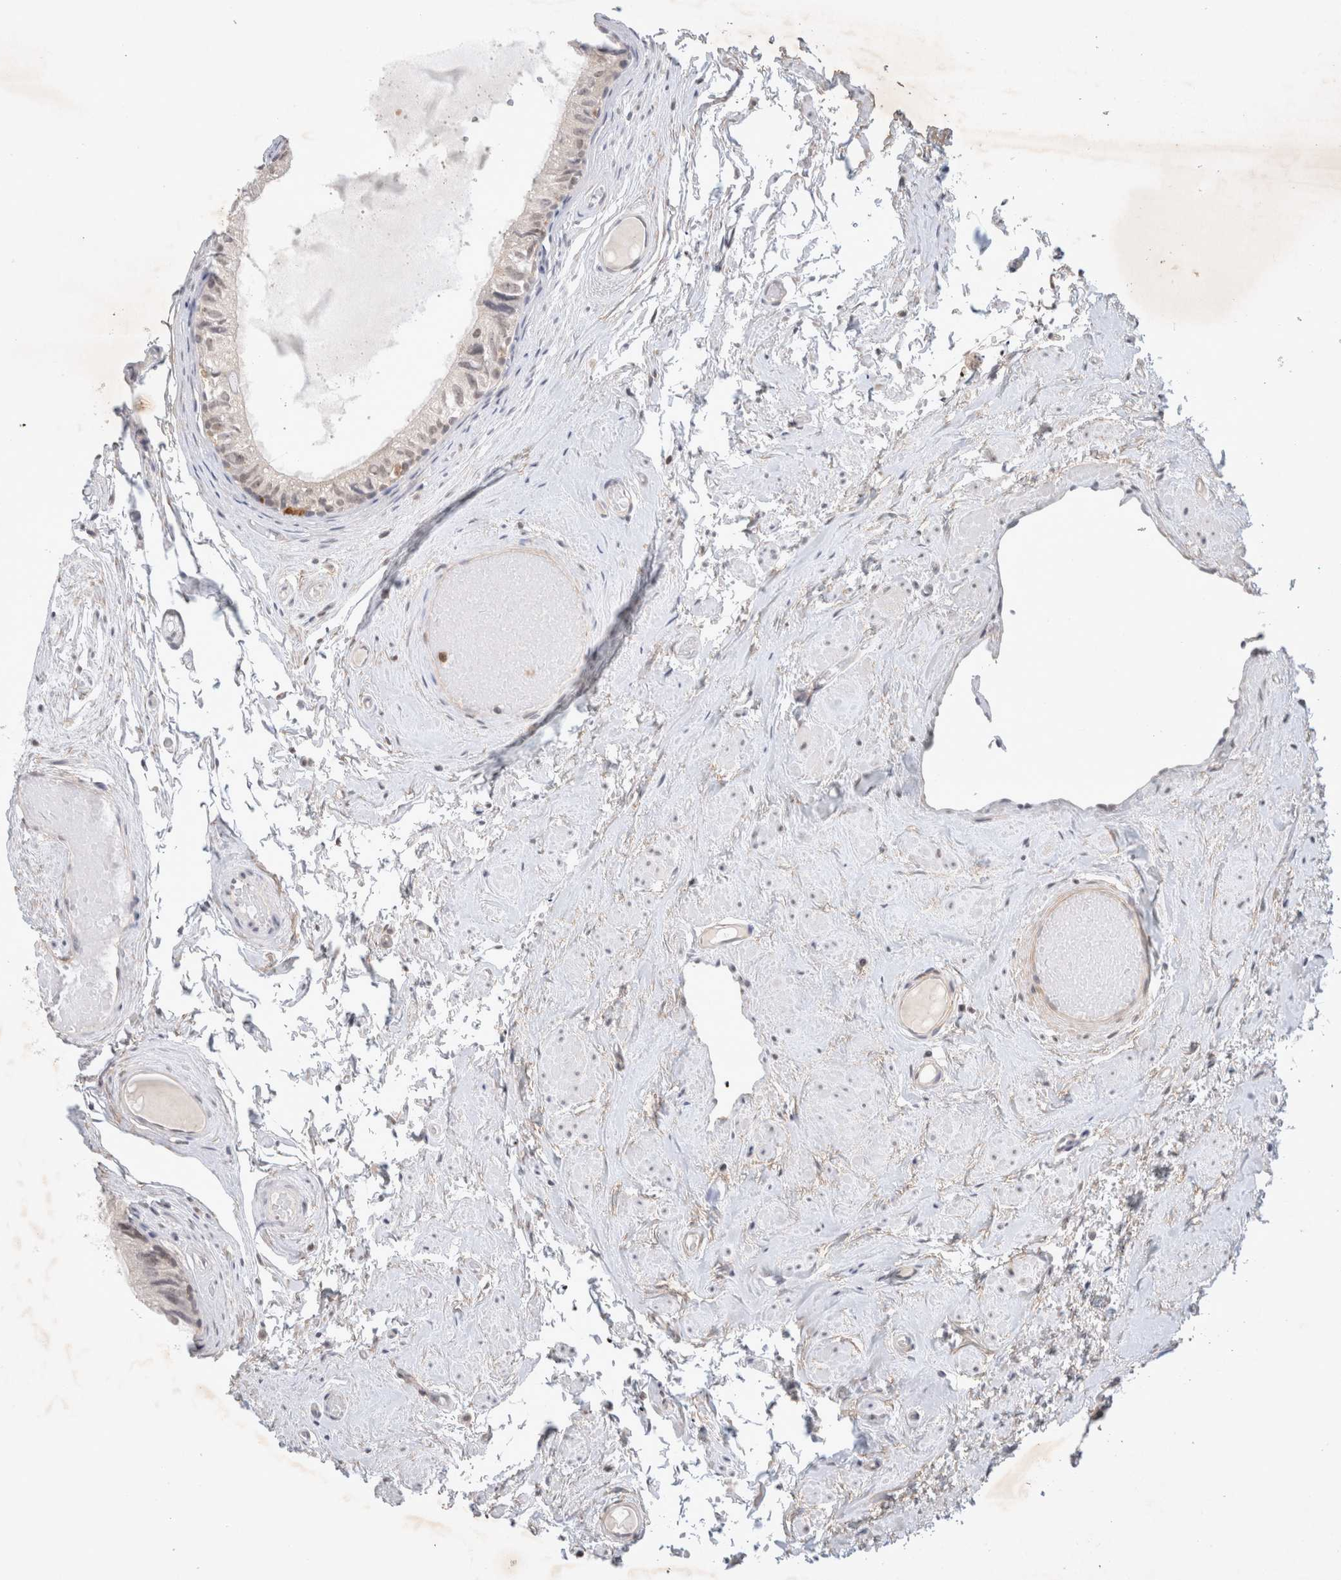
{"staining": {"intensity": "moderate", "quantity": "<25%", "location": "cytoplasmic/membranous"}, "tissue": "epididymis", "cell_type": "Glandular cells", "image_type": "normal", "snomed": [{"axis": "morphology", "description": "Normal tissue, NOS"}, {"axis": "topography", "description": "Epididymis"}], "caption": "Moderate cytoplasmic/membranous staining is present in approximately <25% of glandular cells in normal epididymis. The staining was performed using DAB to visualize the protein expression in brown, while the nuclei were stained in blue with hematoxylin (Magnification: 20x).", "gene": "FBXO42", "patient": {"sex": "male", "age": 79}}